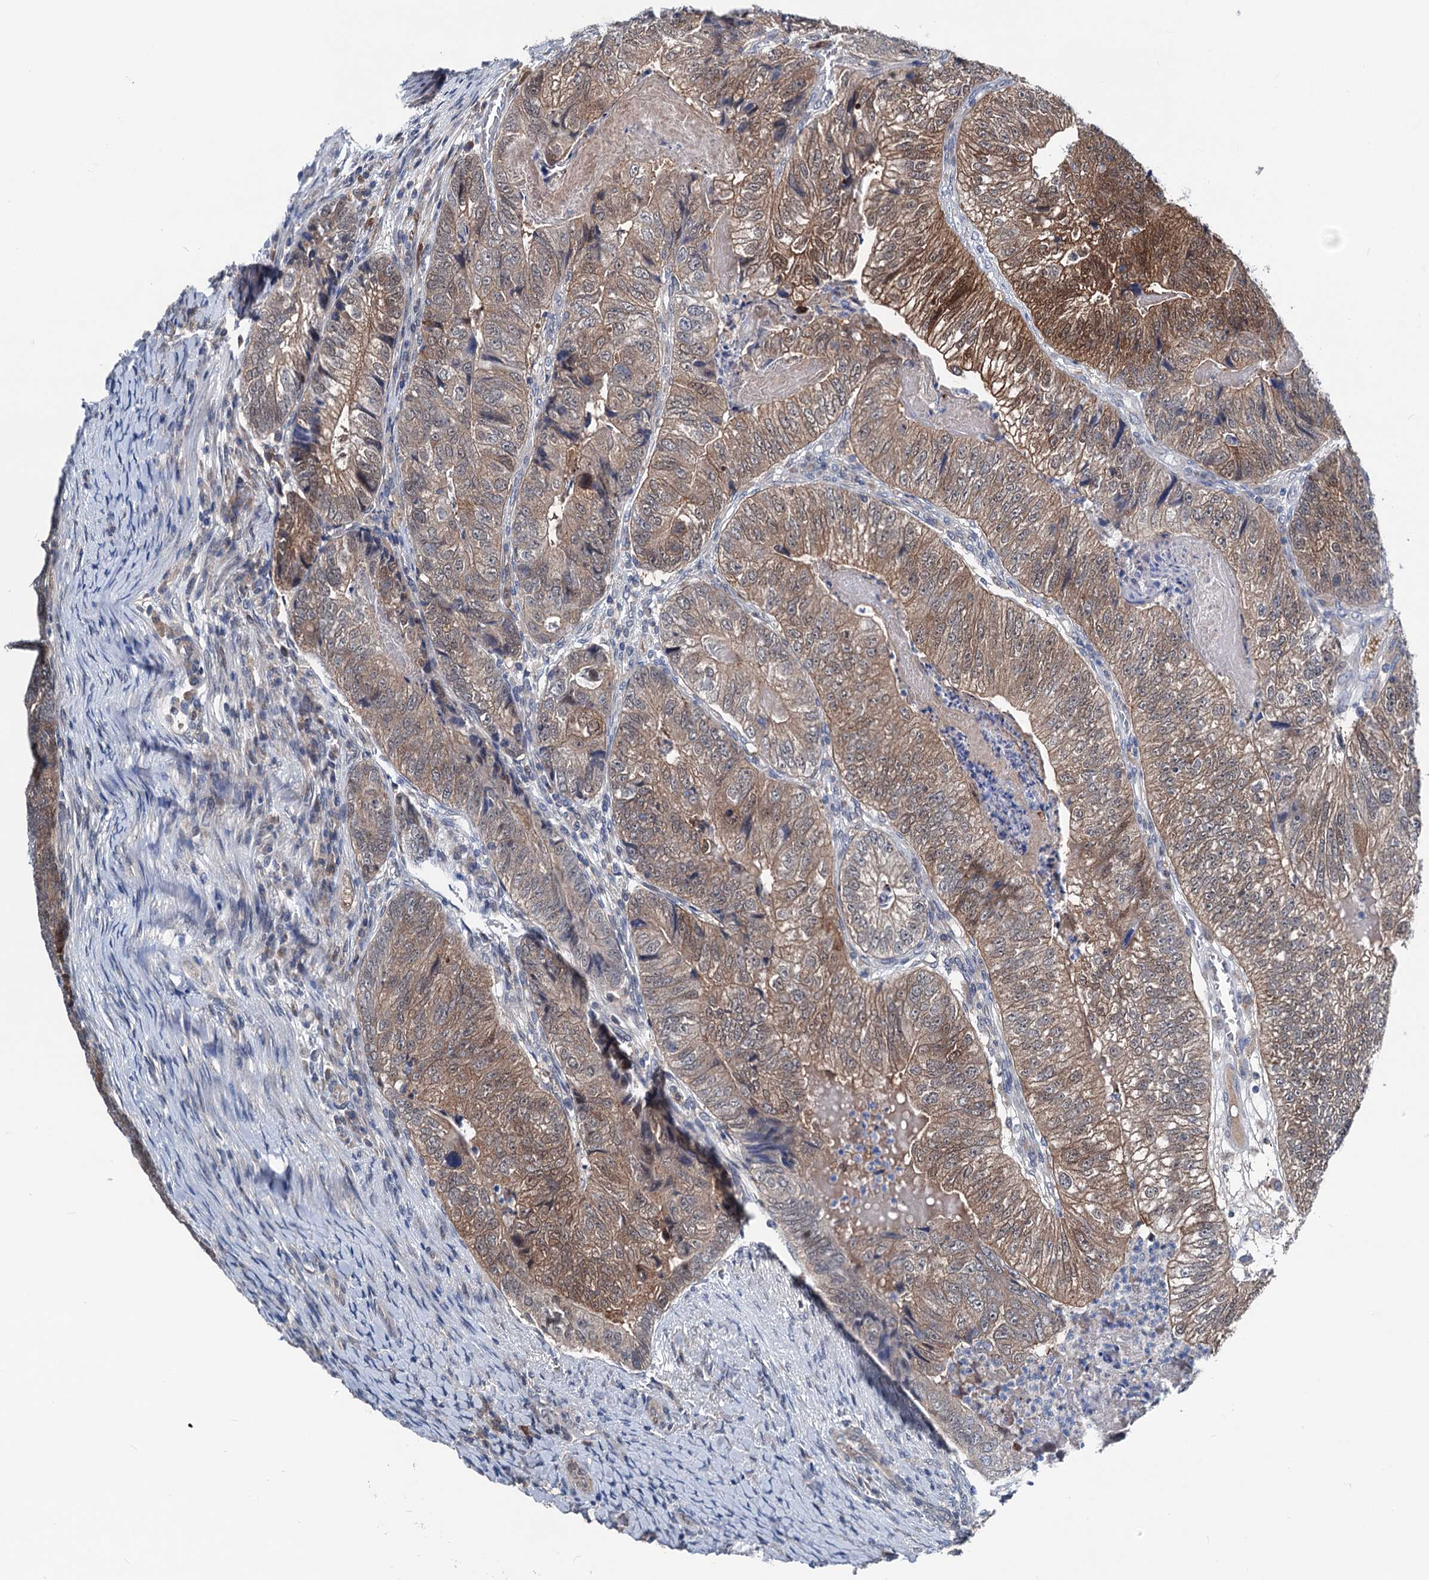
{"staining": {"intensity": "moderate", "quantity": "25%-75%", "location": "cytoplasmic/membranous"}, "tissue": "colorectal cancer", "cell_type": "Tumor cells", "image_type": "cancer", "snomed": [{"axis": "morphology", "description": "Adenocarcinoma, NOS"}, {"axis": "topography", "description": "Colon"}], "caption": "Protein analysis of colorectal adenocarcinoma tissue shows moderate cytoplasmic/membranous expression in approximately 25%-75% of tumor cells.", "gene": "GLO1", "patient": {"sex": "female", "age": 67}}